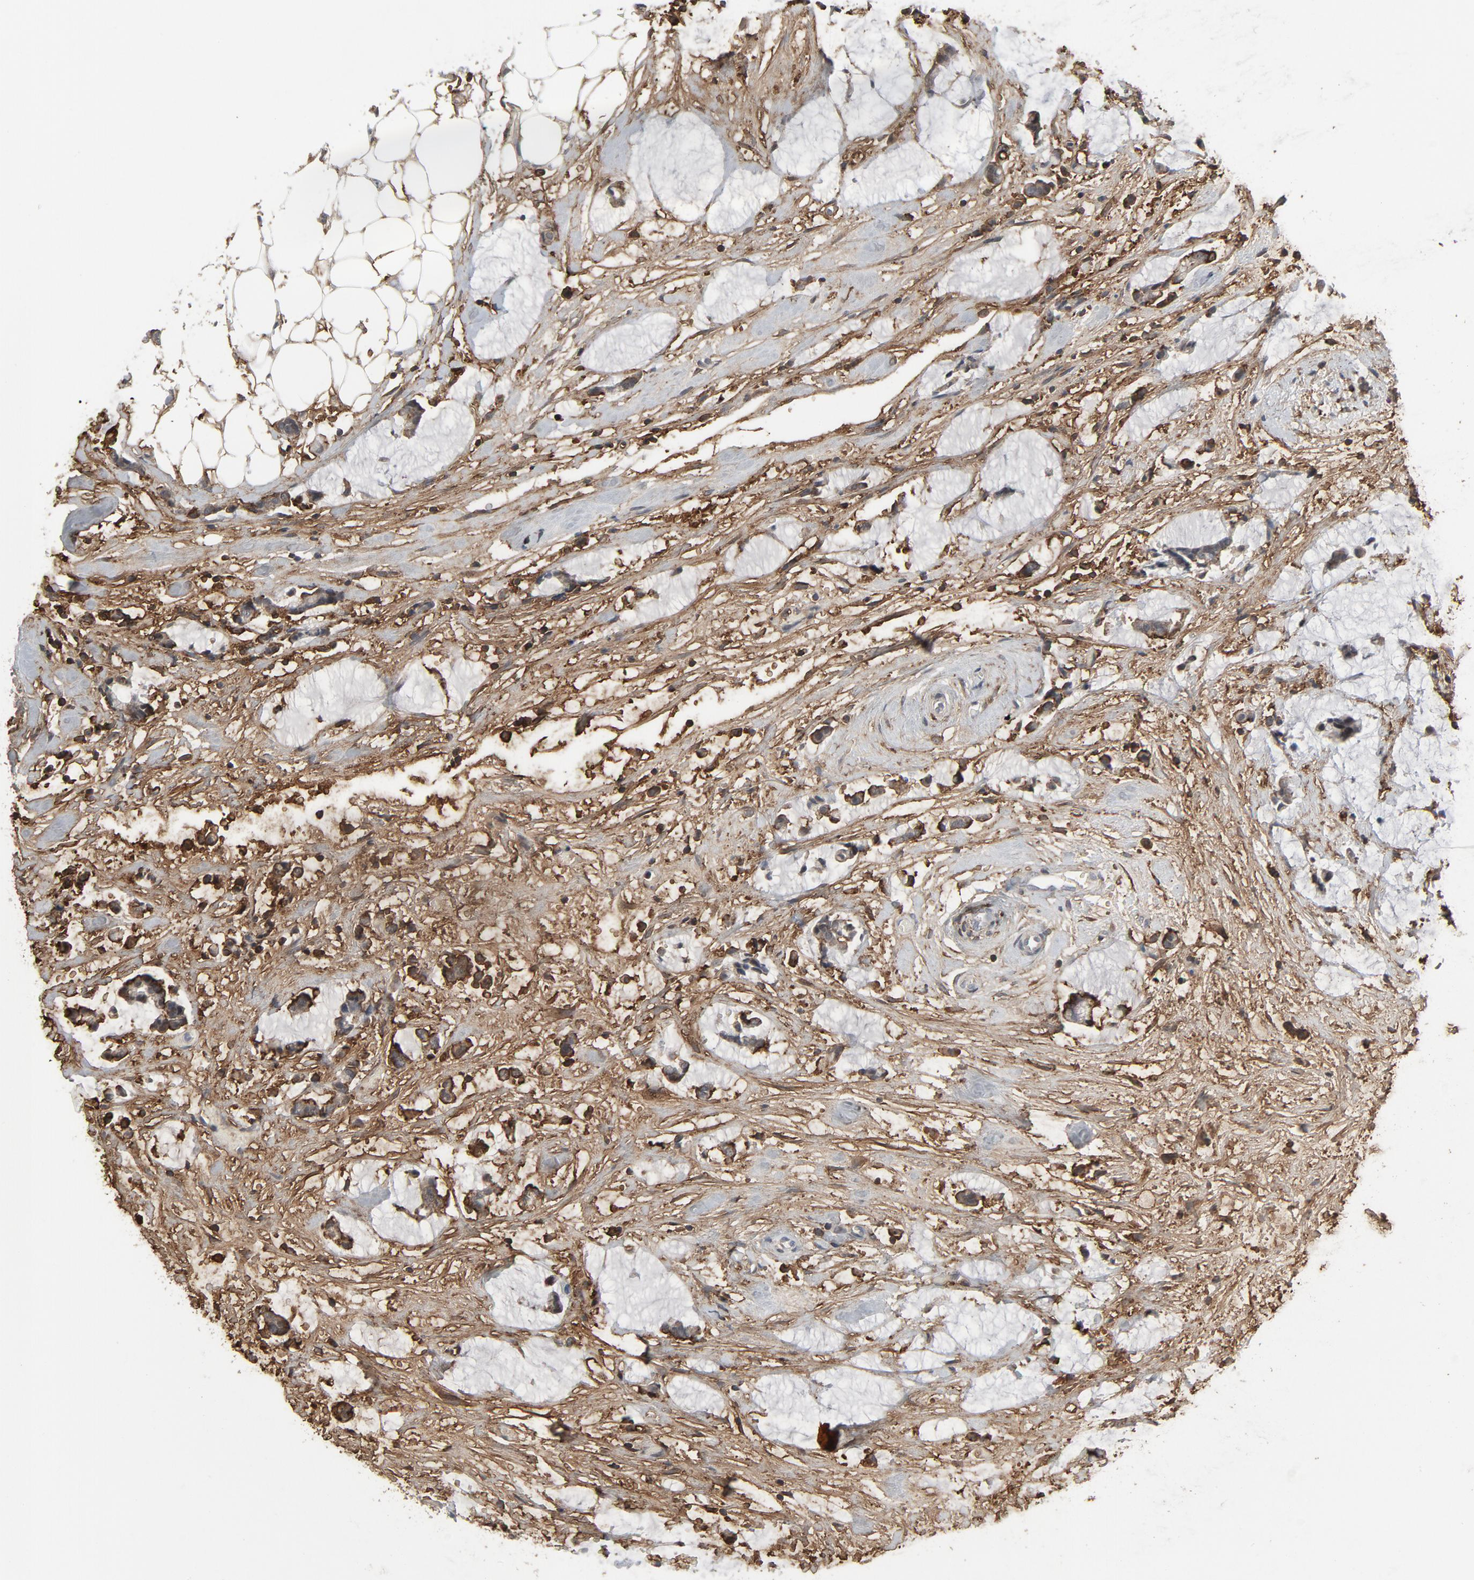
{"staining": {"intensity": "moderate", "quantity": "25%-75%", "location": "cytoplasmic/membranous"}, "tissue": "colorectal cancer", "cell_type": "Tumor cells", "image_type": "cancer", "snomed": [{"axis": "morphology", "description": "Adenocarcinoma, NOS"}, {"axis": "topography", "description": "Colon"}], "caption": "Approximately 25%-75% of tumor cells in colorectal adenocarcinoma demonstrate moderate cytoplasmic/membranous protein expression as visualized by brown immunohistochemical staining.", "gene": "PDZD4", "patient": {"sex": "male", "age": 14}}